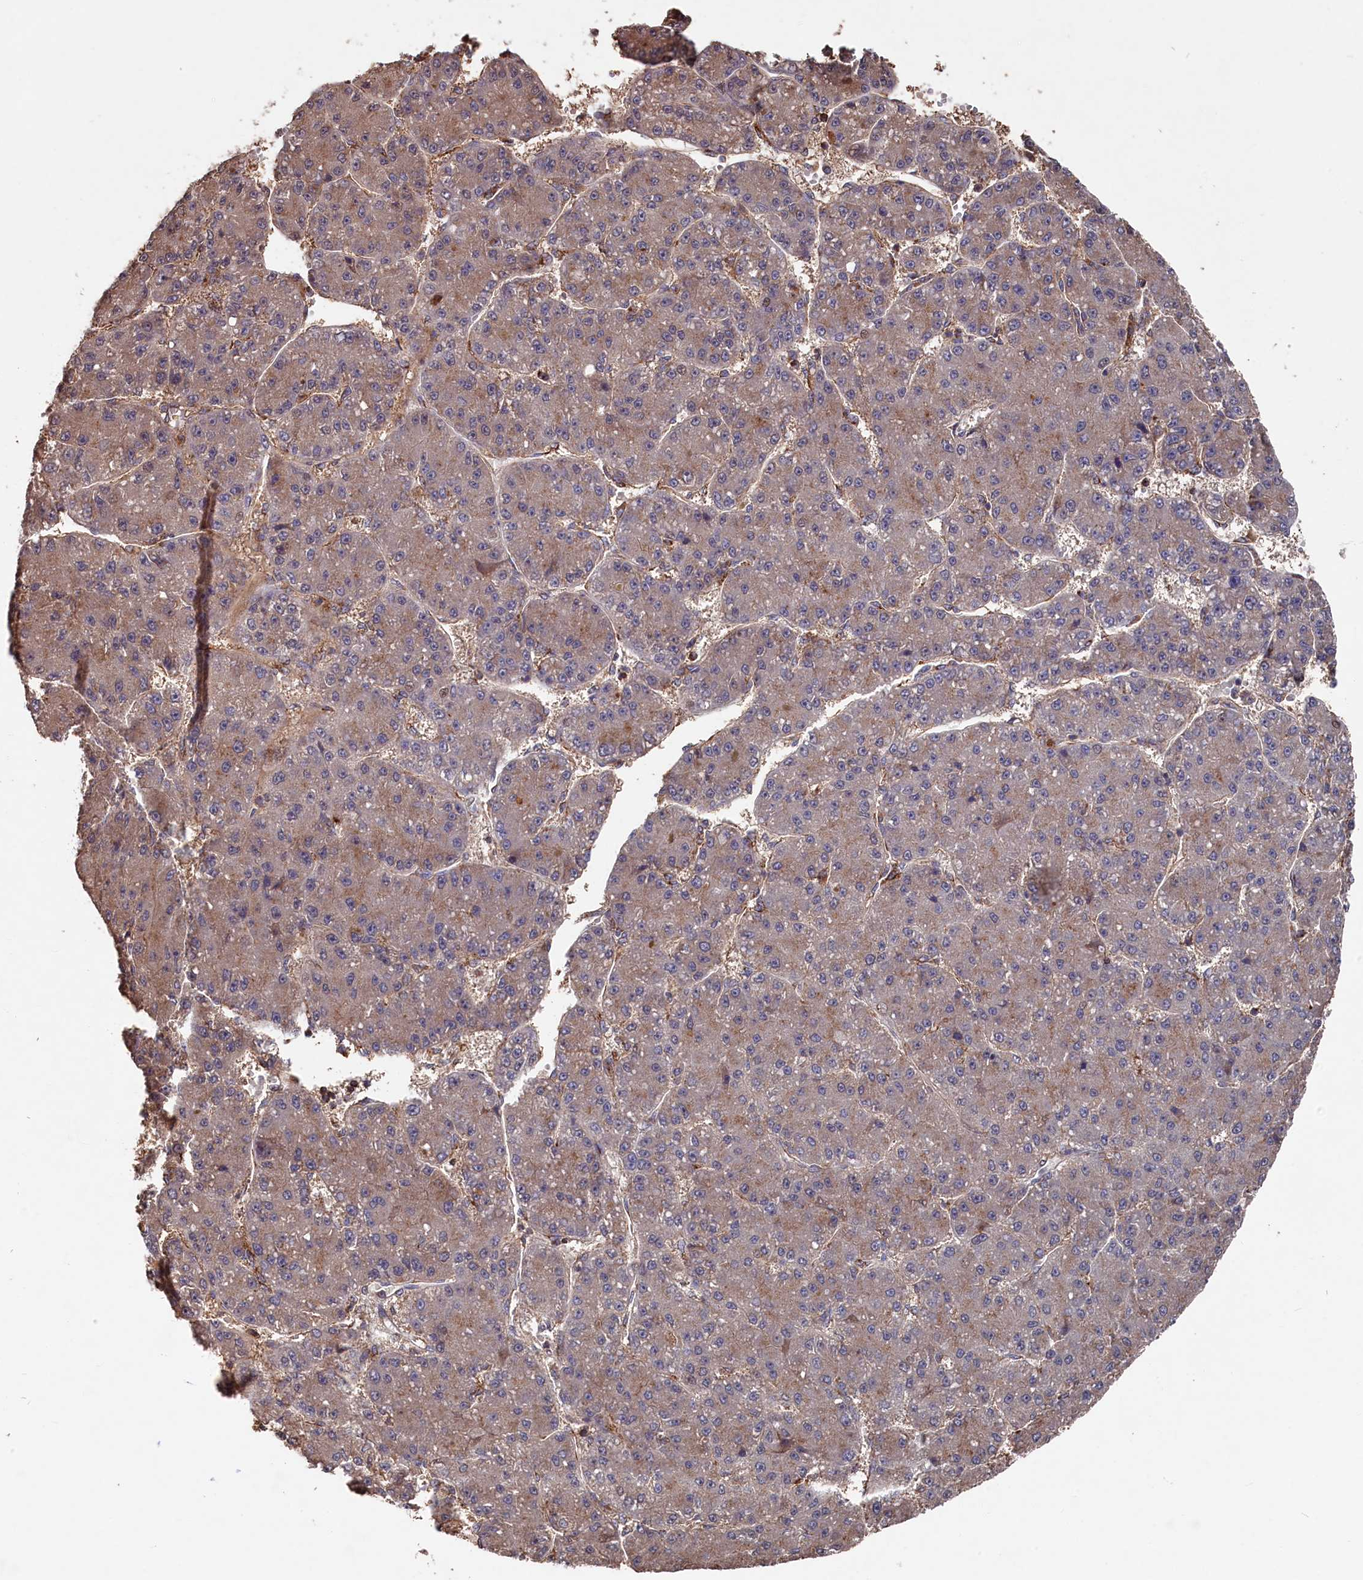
{"staining": {"intensity": "weak", "quantity": ">75%", "location": "cytoplasmic/membranous"}, "tissue": "liver cancer", "cell_type": "Tumor cells", "image_type": "cancer", "snomed": [{"axis": "morphology", "description": "Carcinoma, Hepatocellular, NOS"}, {"axis": "topography", "description": "Liver"}], "caption": "DAB immunohistochemical staining of liver cancer displays weak cytoplasmic/membranous protein positivity in about >75% of tumor cells. The staining was performed using DAB (3,3'-diaminobenzidine) to visualize the protein expression in brown, while the nuclei were stained in blue with hematoxylin (Magnification: 20x).", "gene": "NAA60", "patient": {"sex": "male", "age": 67}}